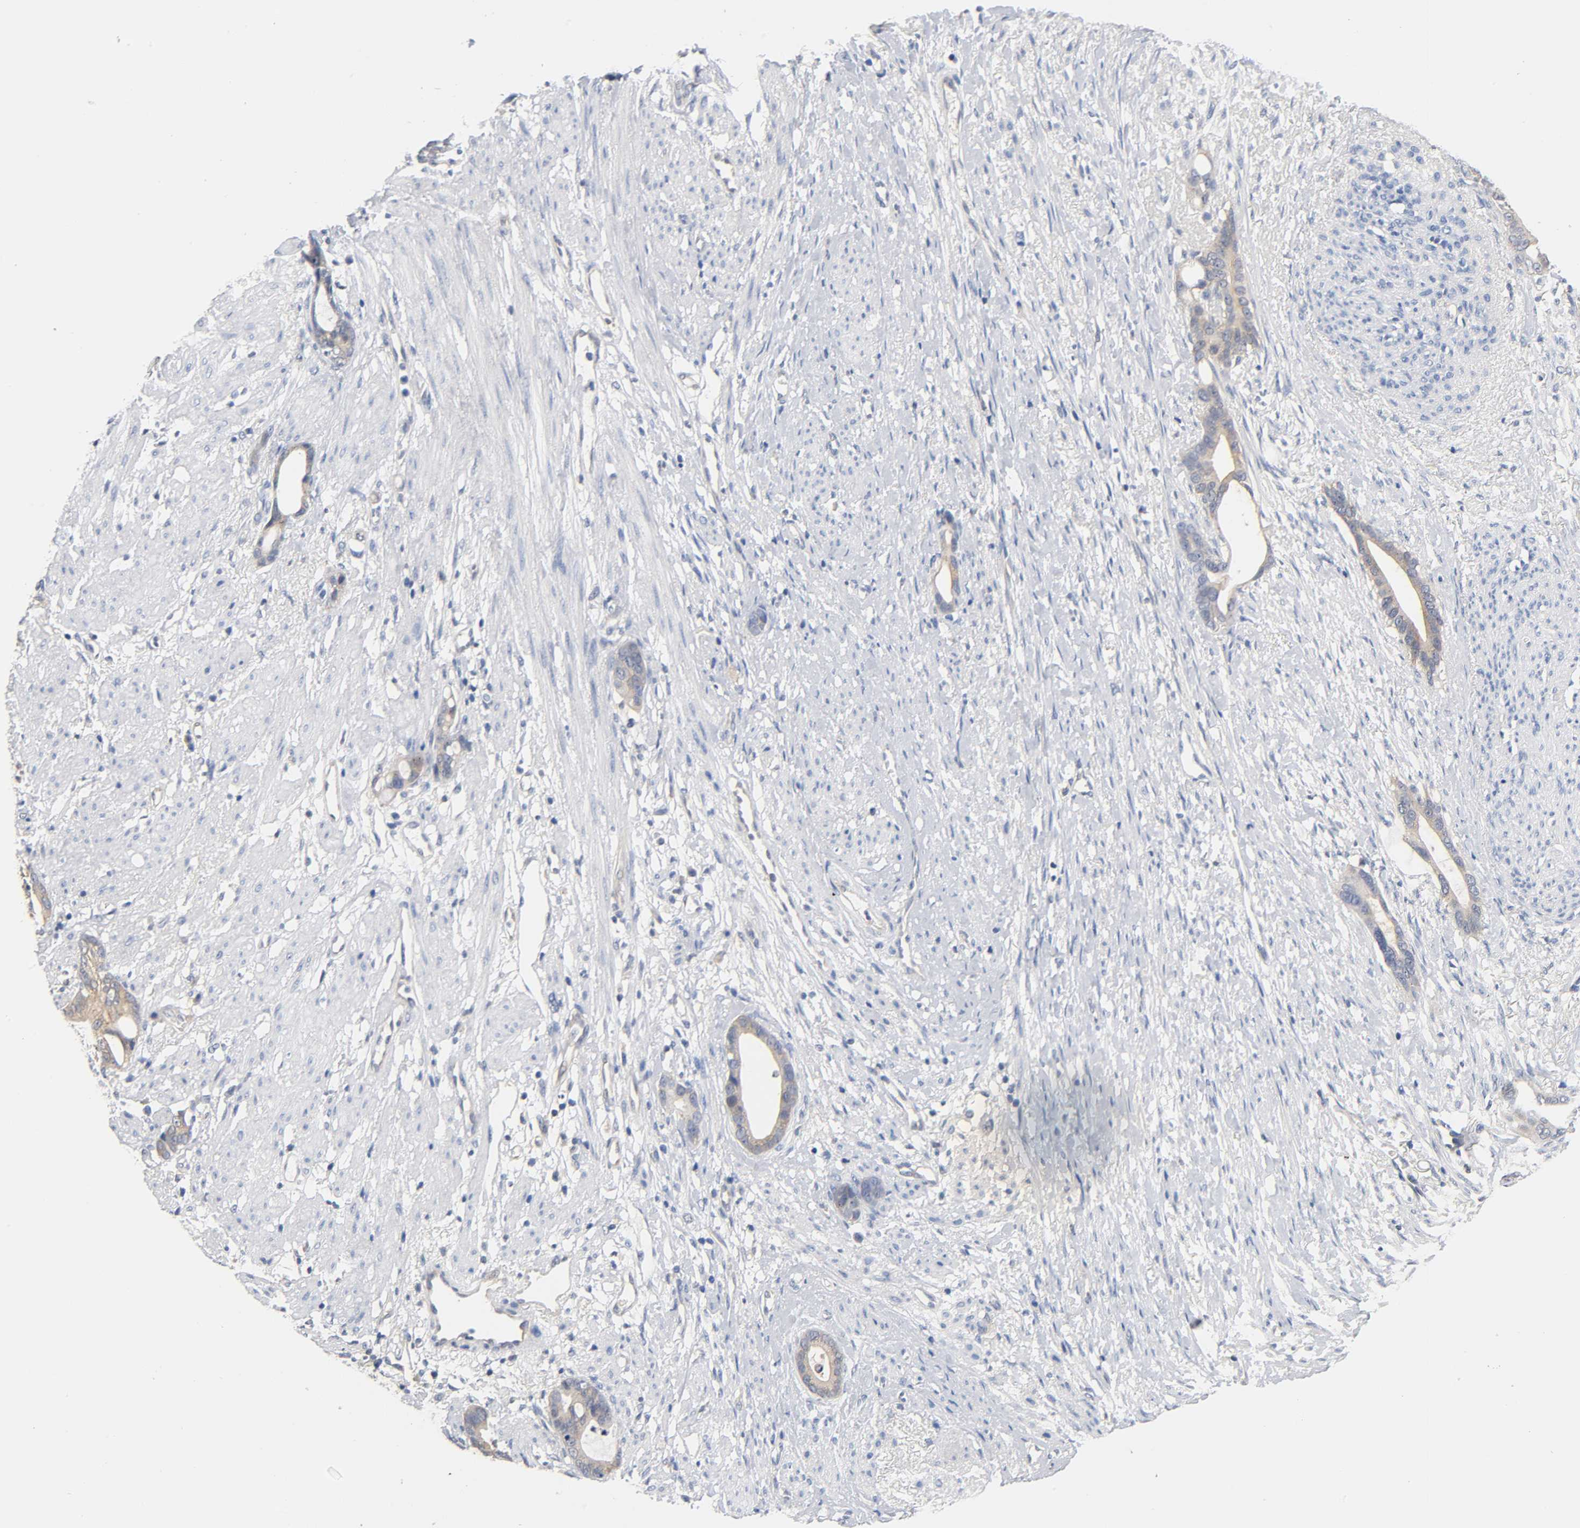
{"staining": {"intensity": "weak", "quantity": ">75%", "location": "cytoplasmic/membranous"}, "tissue": "stomach cancer", "cell_type": "Tumor cells", "image_type": "cancer", "snomed": [{"axis": "morphology", "description": "Adenocarcinoma, NOS"}, {"axis": "topography", "description": "Stomach"}], "caption": "Tumor cells demonstrate low levels of weak cytoplasmic/membranous staining in approximately >75% of cells in human stomach cancer.", "gene": "FYN", "patient": {"sex": "female", "age": 75}}